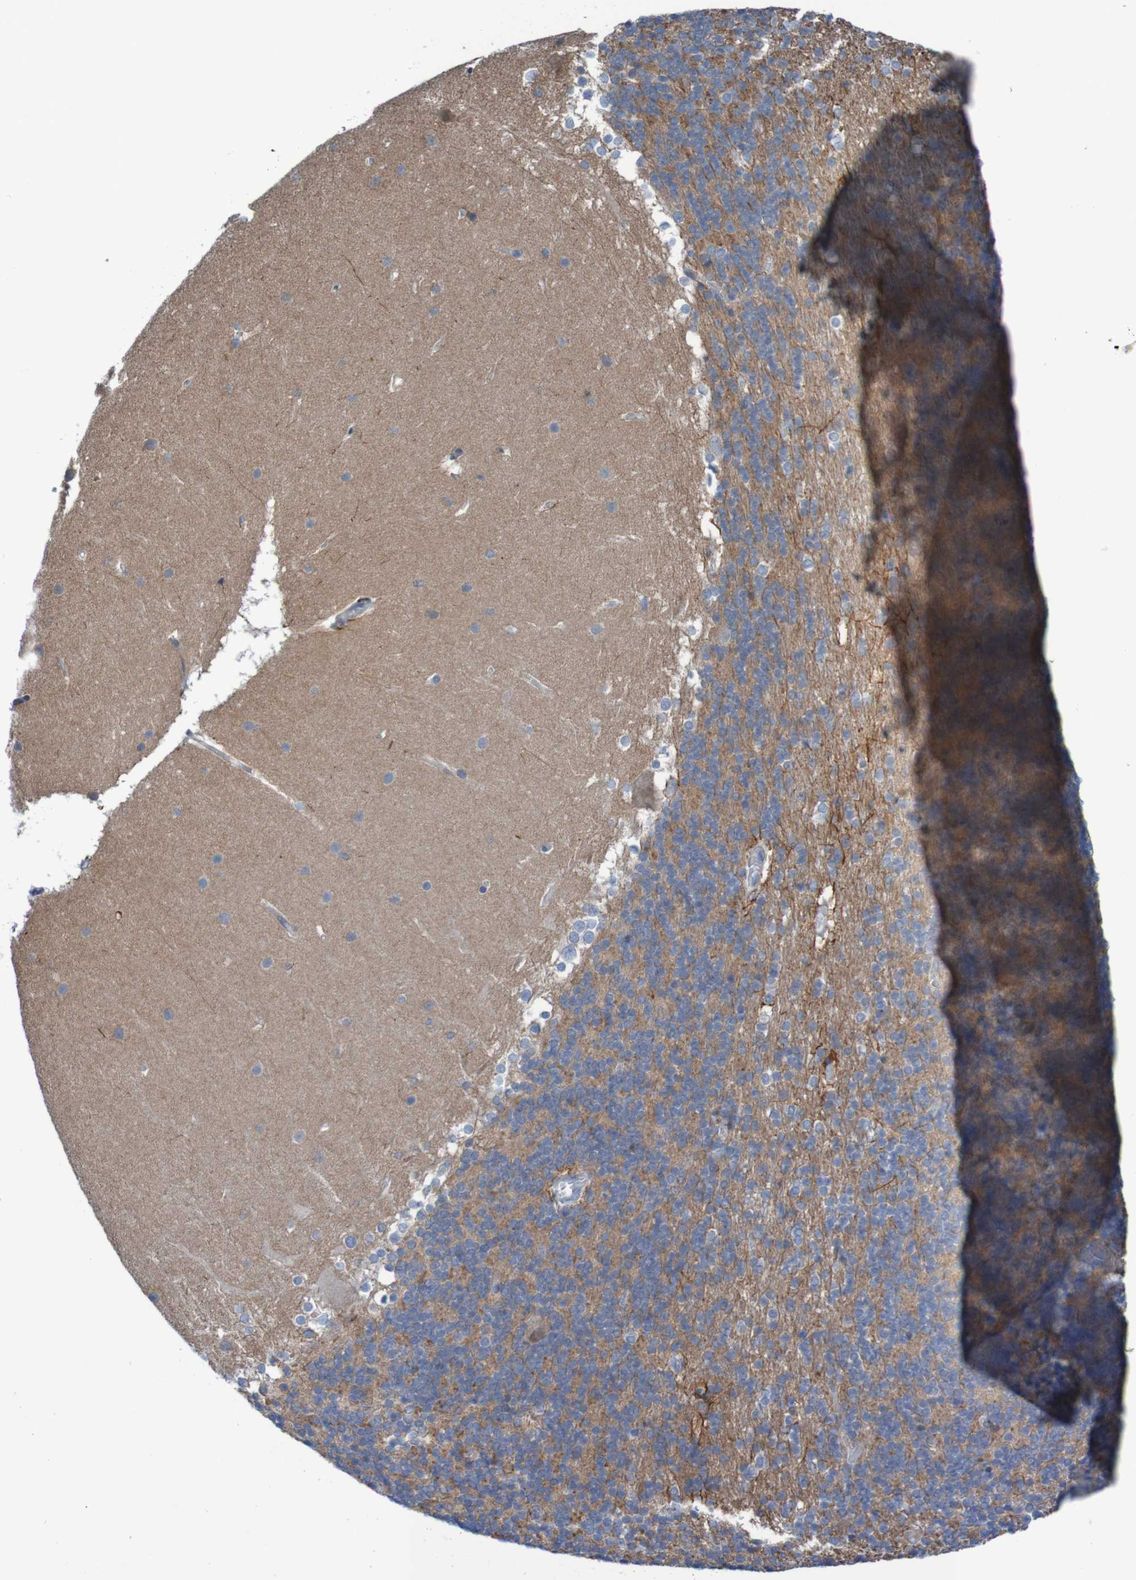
{"staining": {"intensity": "negative", "quantity": "none", "location": "none"}, "tissue": "cerebellum", "cell_type": "Cells in granular layer", "image_type": "normal", "snomed": [{"axis": "morphology", "description": "Normal tissue, NOS"}, {"axis": "topography", "description": "Cerebellum"}], "caption": "IHC of normal cerebellum reveals no positivity in cells in granular layer. (Brightfield microscopy of DAB (3,3'-diaminobenzidine) immunohistochemistry at high magnification).", "gene": "ANGPT4", "patient": {"sex": "female", "age": 19}}